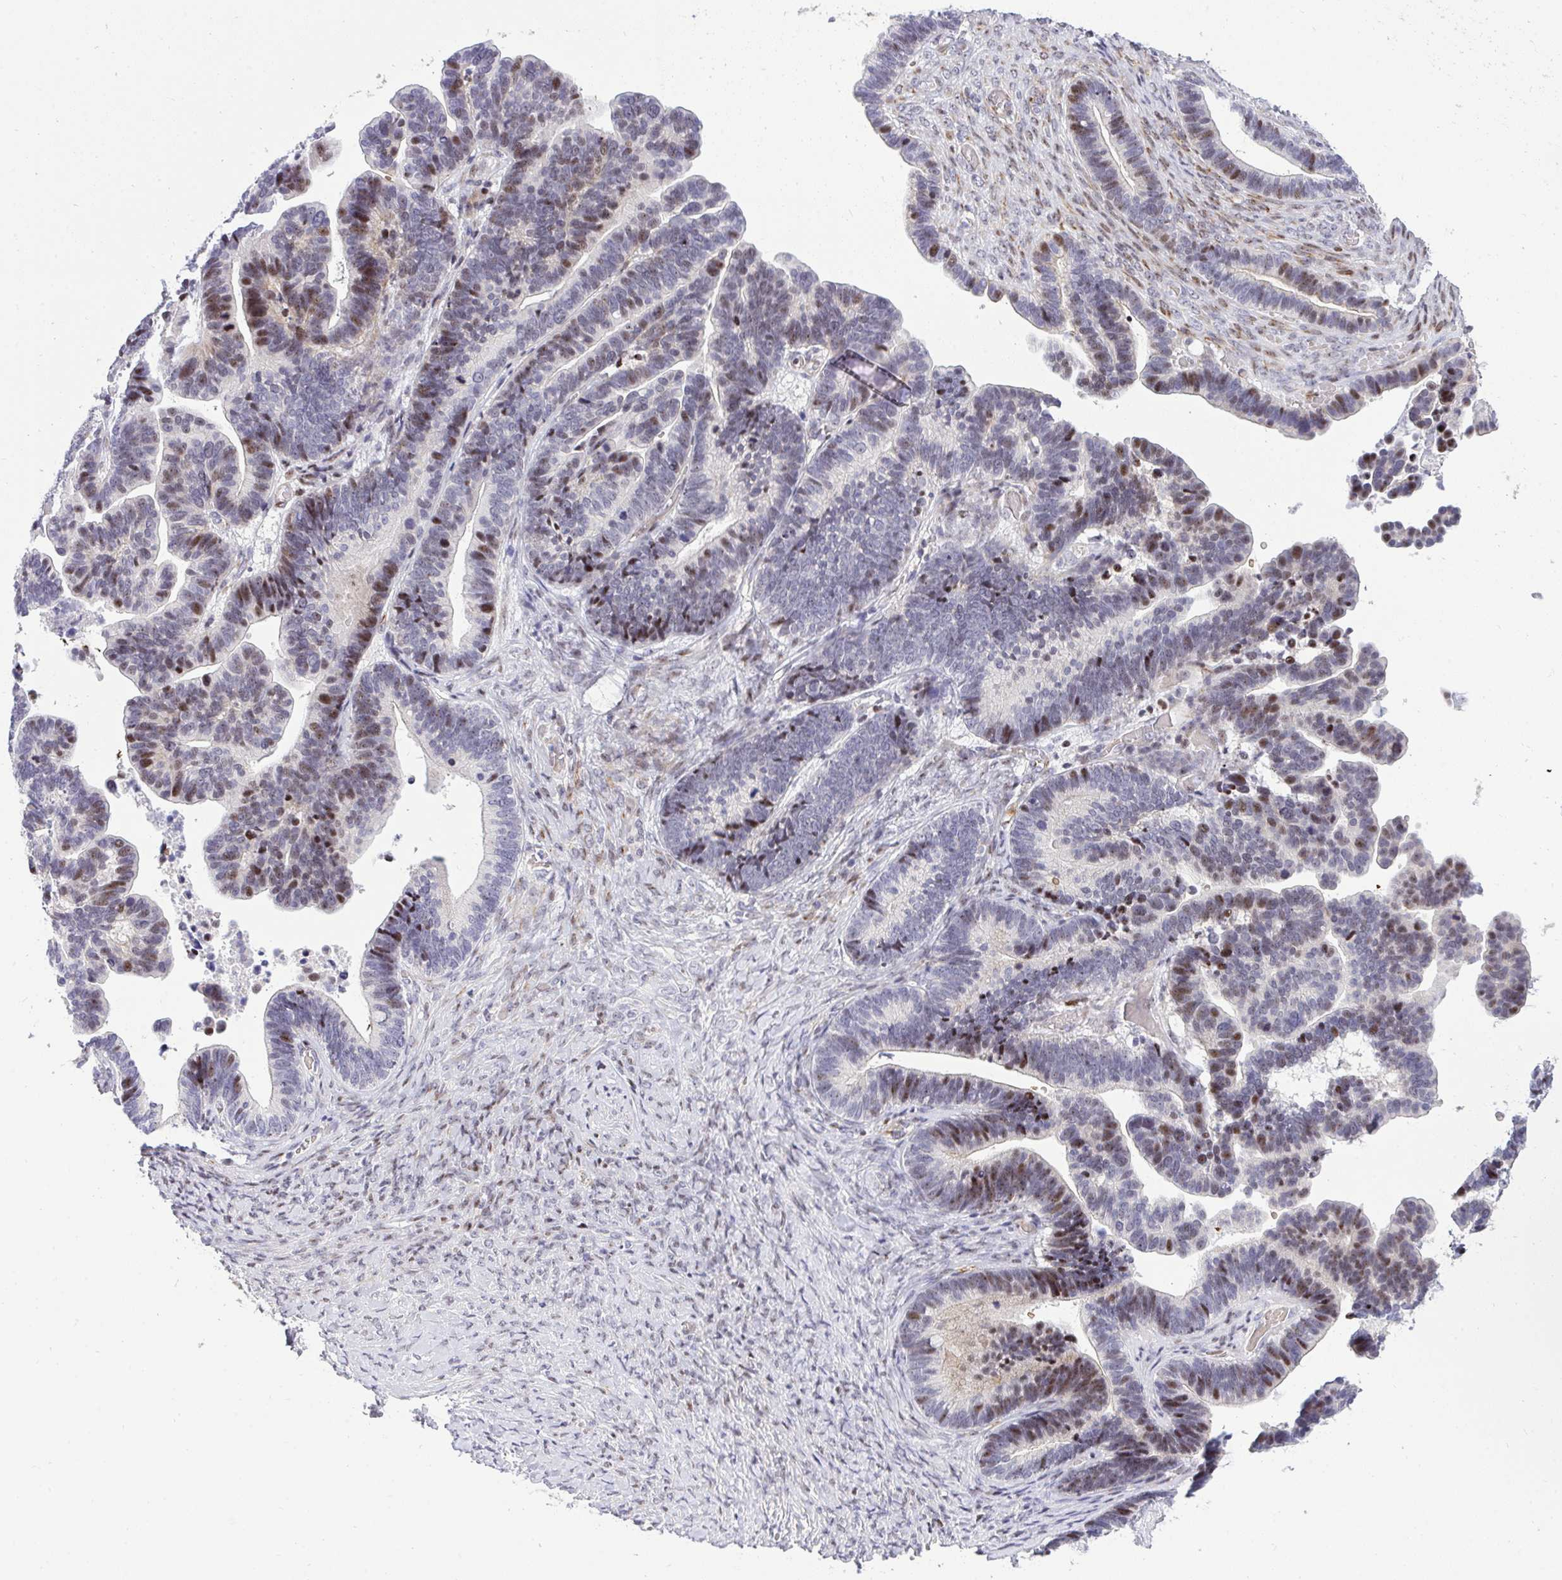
{"staining": {"intensity": "moderate", "quantity": "25%-75%", "location": "nuclear"}, "tissue": "ovarian cancer", "cell_type": "Tumor cells", "image_type": "cancer", "snomed": [{"axis": "morphology", "description": "Cystadenocarcinoma, serous, NOS"}, {"axis": "topography", "description": "Ovary"}], "caption": "Immunohistochemistry of ovarian serous cystadenocarcinoma displays medium levels of moderate nuclear staining in approximately 25%-75% of tumor cells. Using DAB (brown) and hematoxylin (blue) stains, captured at high magnification using brightfield microscopy.", "gene": "PLPPR3", "patient": {"sex": "female", "age": 56}}